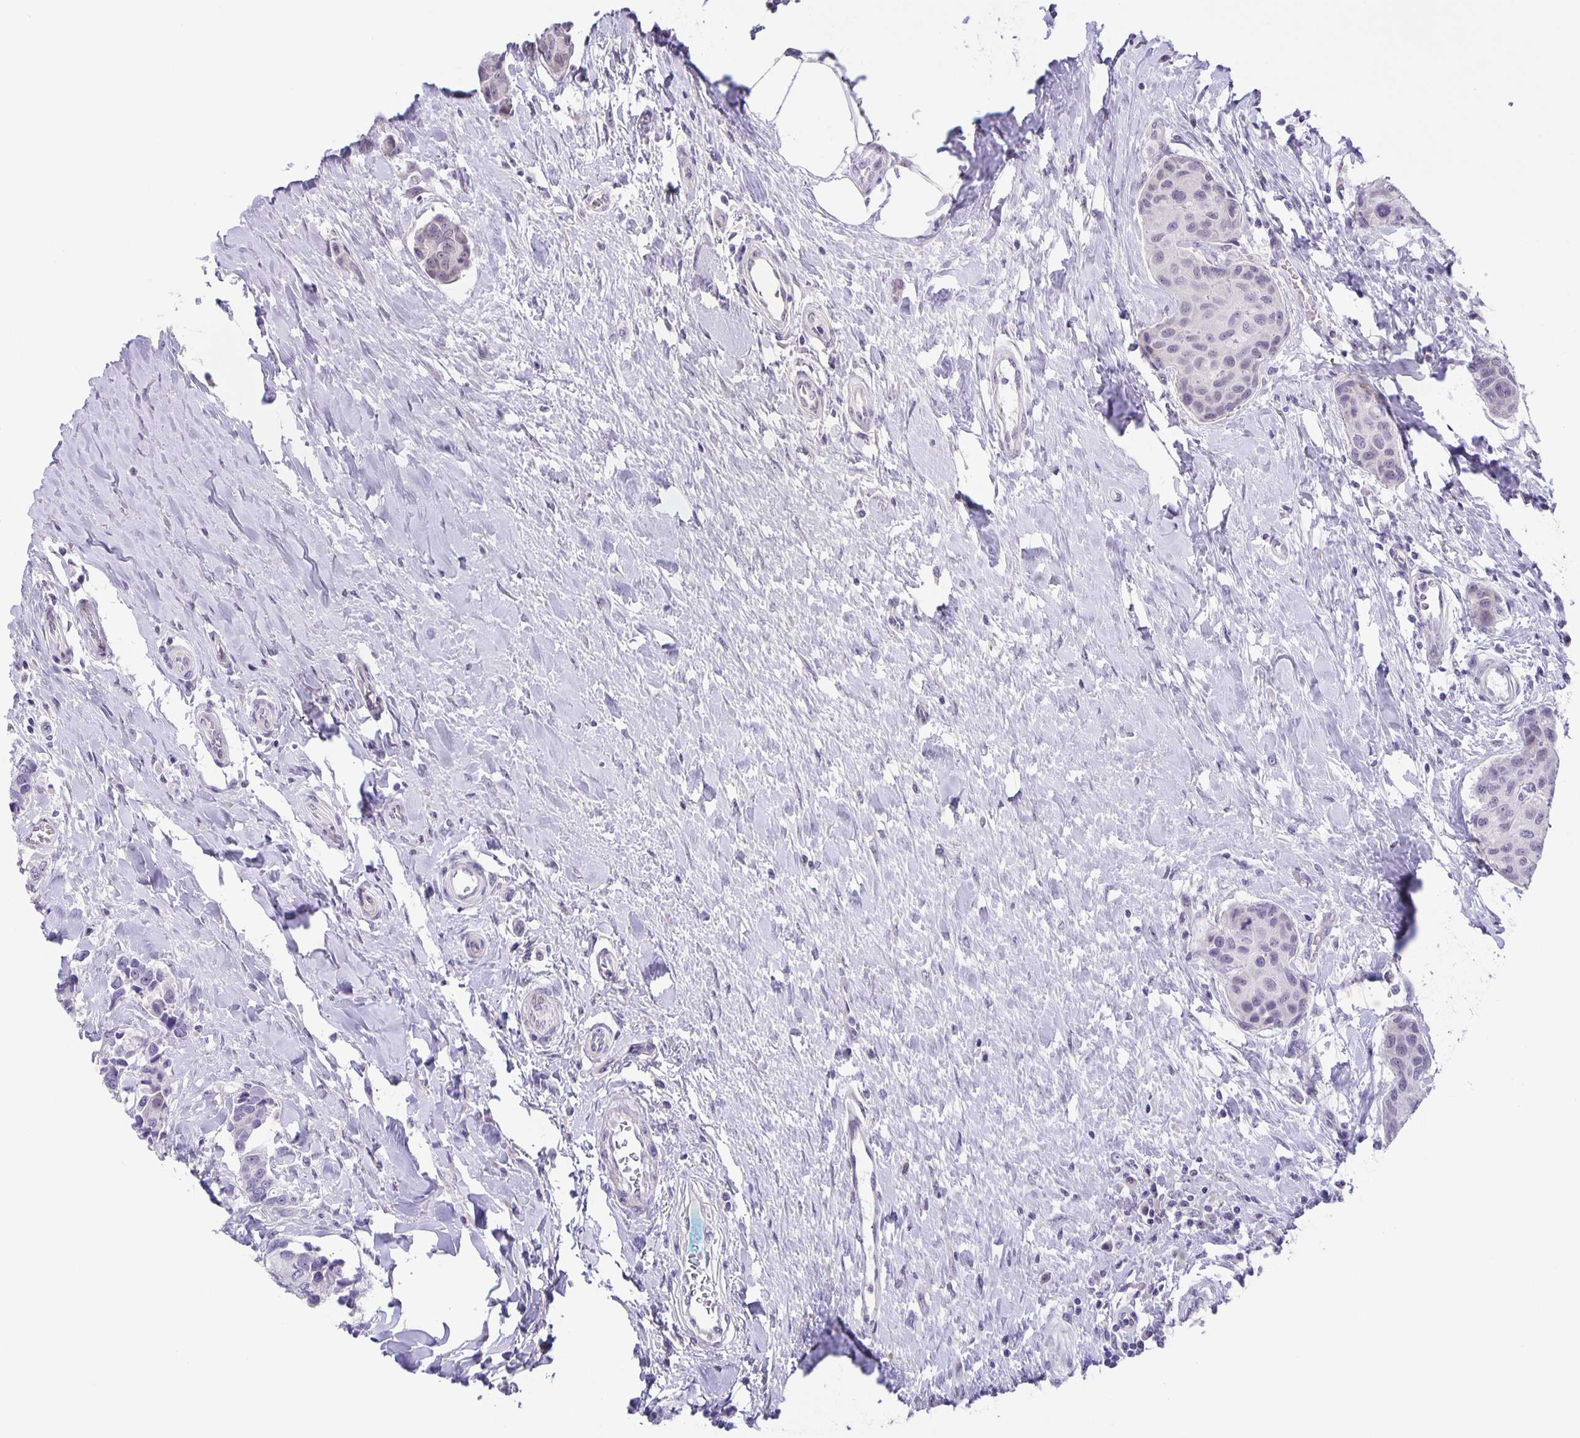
{"staining": {"intensity": "negative", "quantity": "none", "location": "none"}, "tissue": "breast cancer", "cell_type": "Tumor cells", "image_type": "cancer", "snomed": [{"axis": "morphology", "description": "Duct carcinoma"}, {"axis": "topography", "description": "Breast"}], "caption": "DAB immunohistochemical staining of breast cancer (infiltrating ductal carcinoma) reveals no significant positivity in tumor cells.", "gene": "PHRF1", "patient": {"sex": "female", "age": 80}}